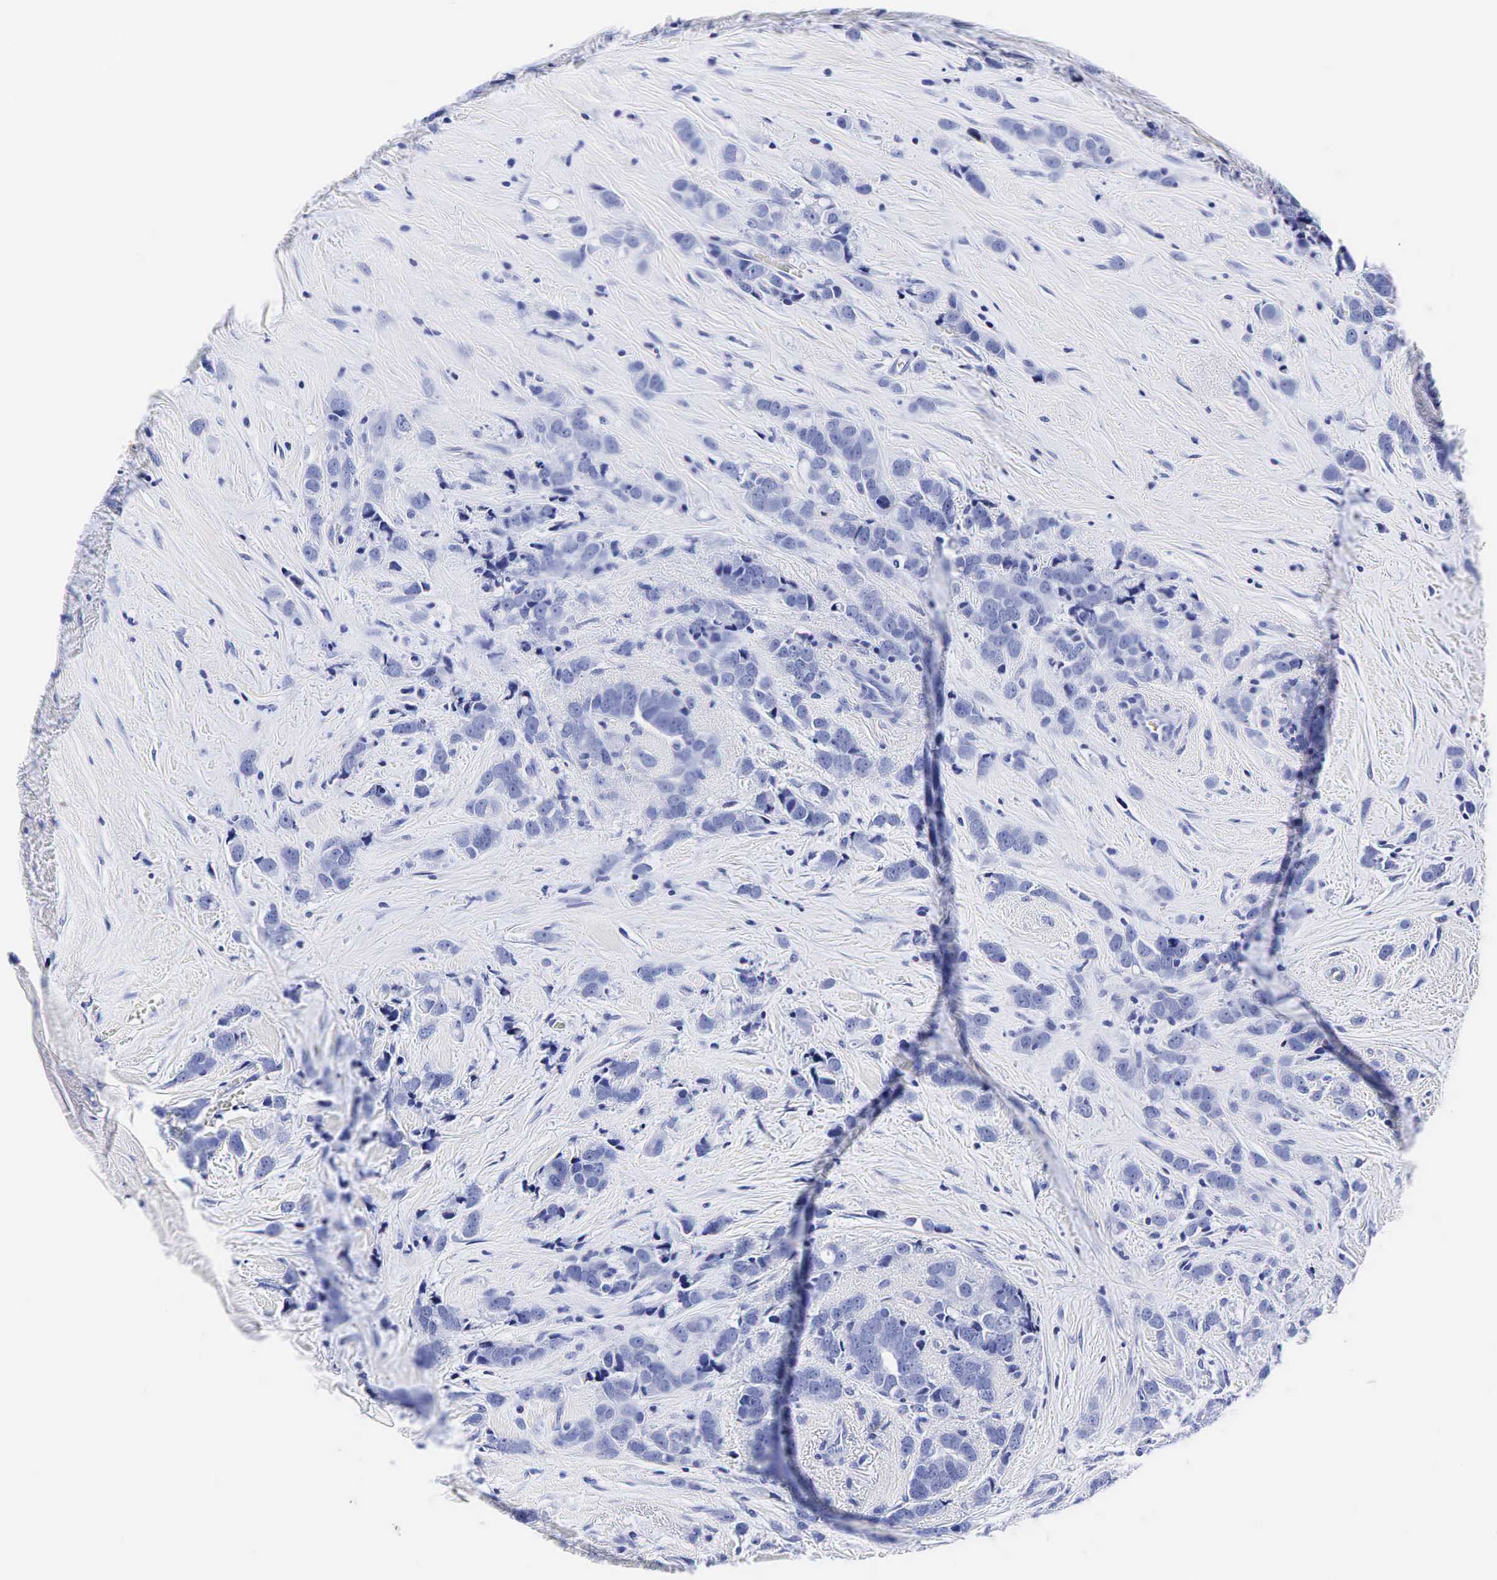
{"staining": {"intensity": "negative", "quantity": "none", "location": "none"}, "tissue": "breast cancer", "cell_type": "Tumor cells", "image_type": "cancer", "snomed": [{"axis": "morphology", "description": "Lobular carcinoma"}, {"axis": "topography", "description": "Breast"}], "caption": "A photomicrograph of human breast cancer is negative for staining in tumor cells.", "gene": "KLK3", "patient": {"sex": "female", "age": 57}}